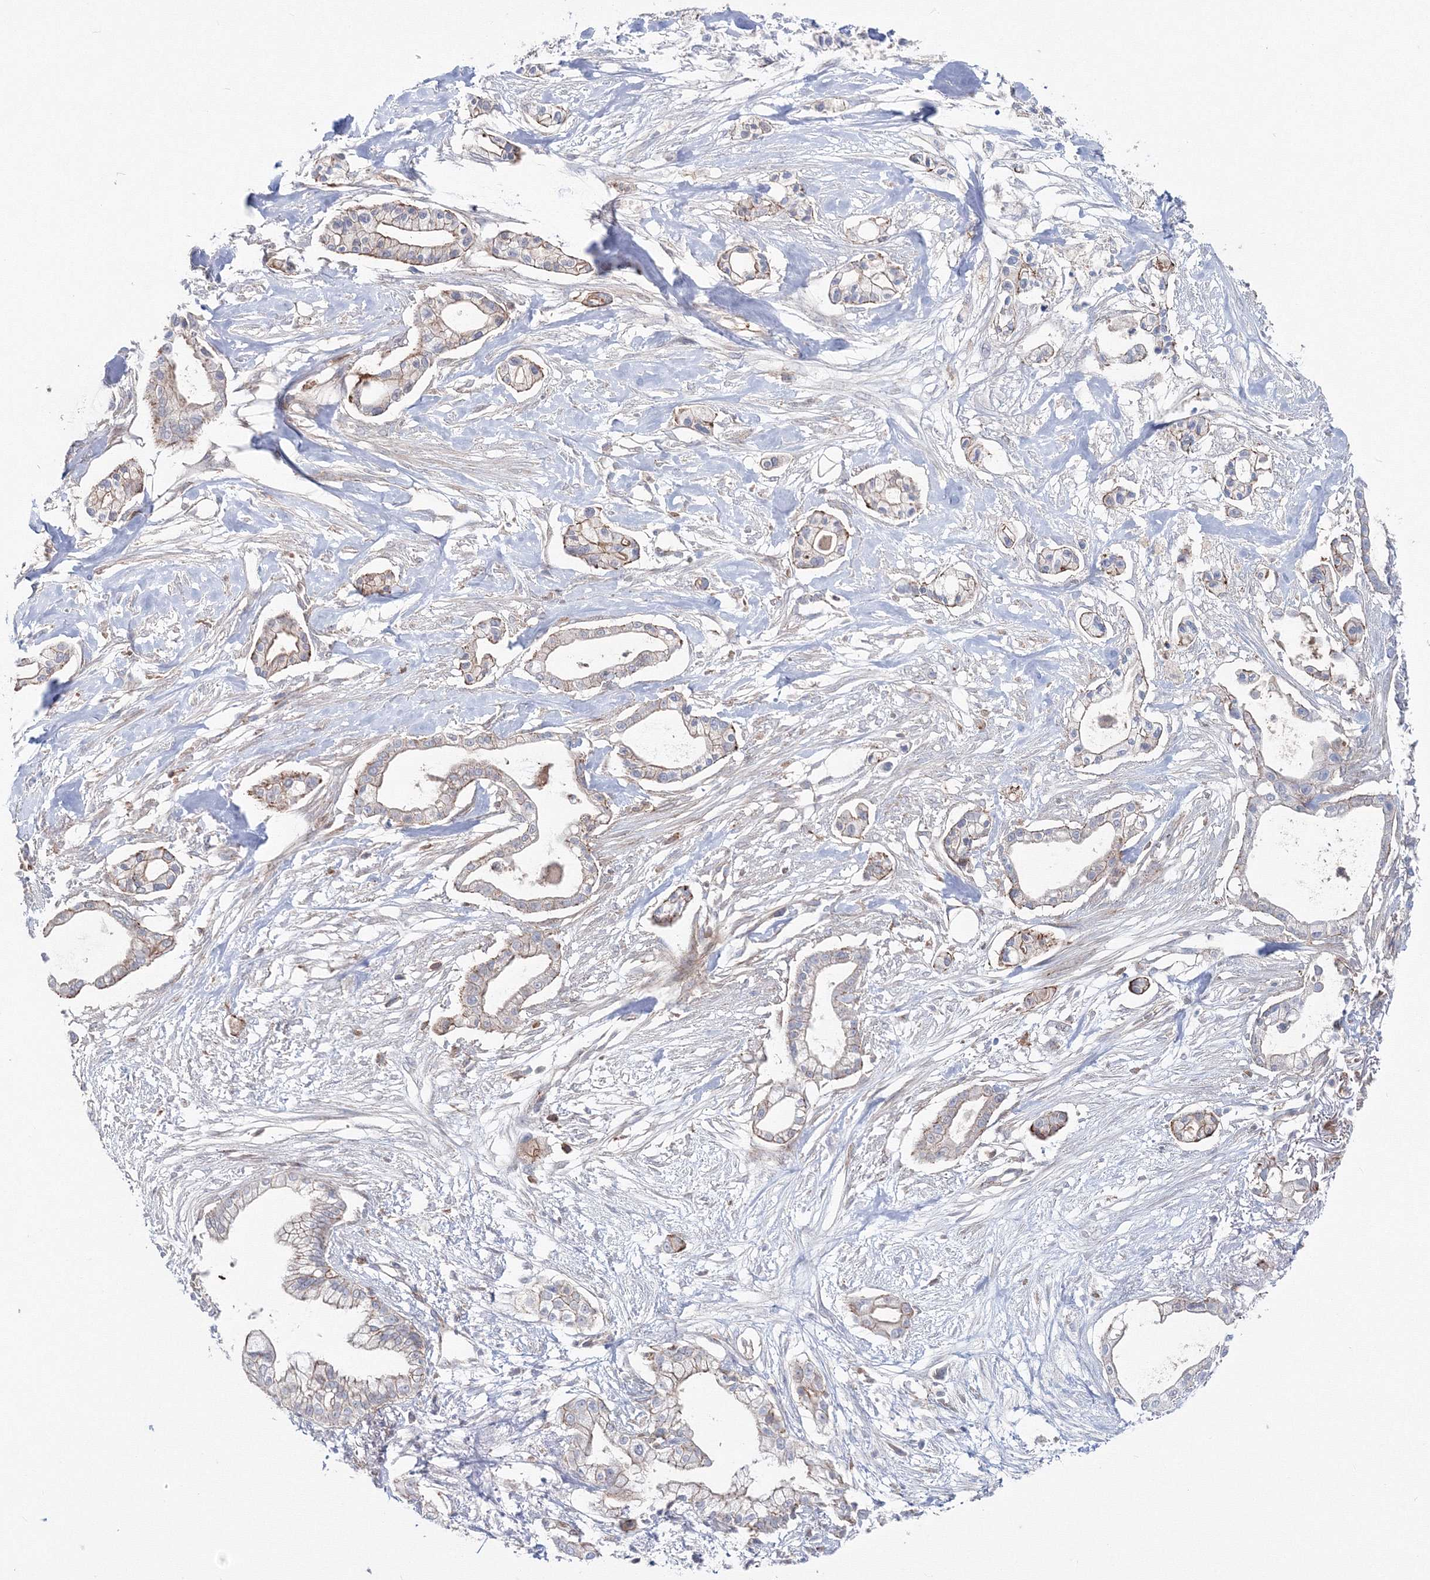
{"staining": {"intensity": "weak", "quantity": "<25%", "location": "cytoplasmic/membranous"}, "tissue": "pancreatic cancer", "cell_type": "Tumor cells", "image_type": "cancer", "snomed": [{"axis": "morphology", "description": "Adenocarcinoma, NOS"}, {"axis": "topography", "description": "Pancreas"}], "caption": "Tumor cells are negative for brown protein staining in pancreatic adenocarcinoma.", "gene": "GGA2", "patient": {"sex": "male", "age": 68}}